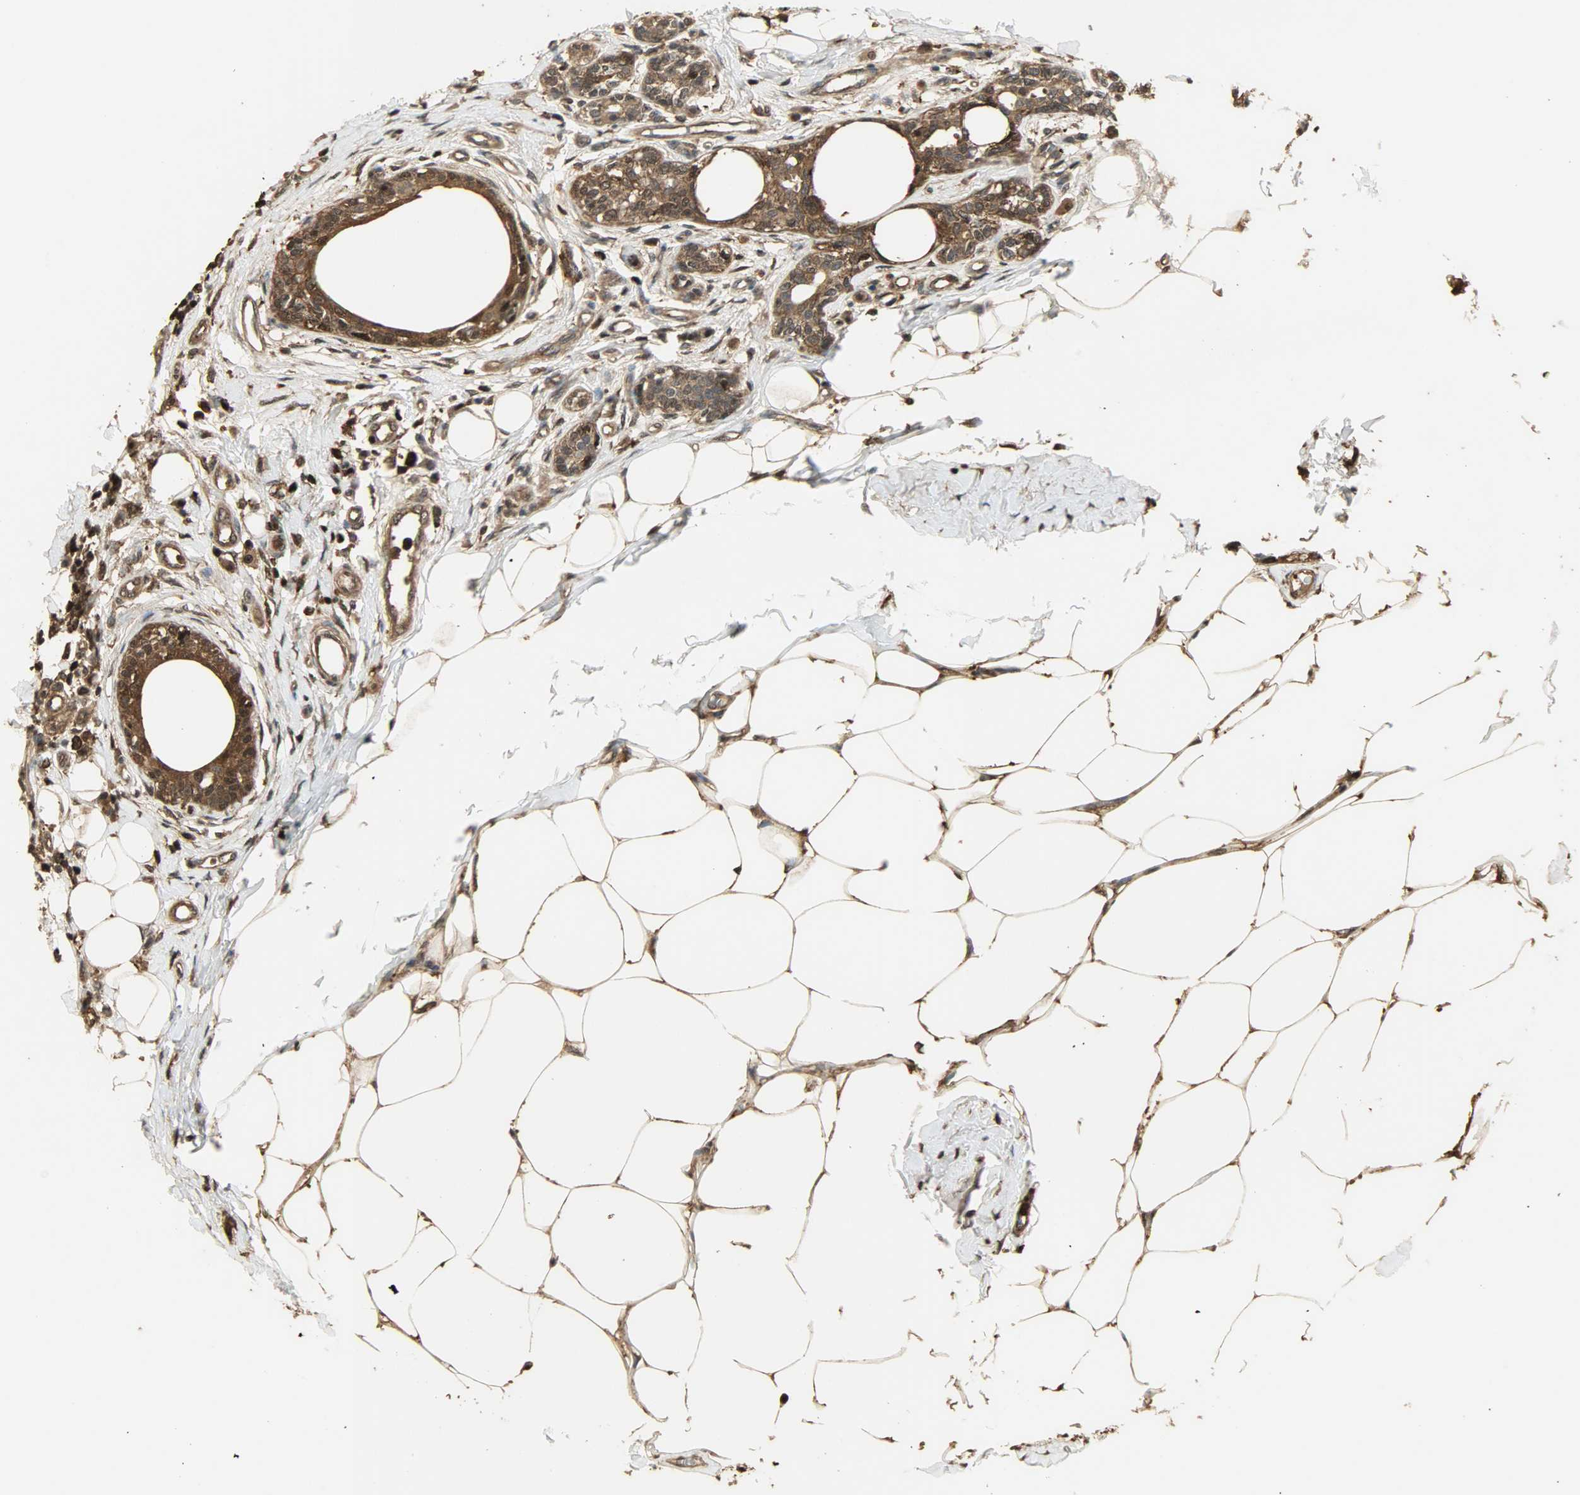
{"staining": {"intensity": "strong", "quantity": ">75%", "location": "cytoplasmic/membranous,nuclear"}, "tissue": "breast cancer", "cell_type": "Tumor cells", "image_type": "cancer", "snomed": [{"axis": "morphology", "description": "Duct carcinoma"}, {"axis": "topography", "description": "Breast"}], "caption": "The immunohistochemical stain shows strong cytoplasmic/membranous and nuclear expression in tumor cells of infiltrating ductal carcinoma (breast) tissue.", "gene": "YWHAZ", "patient": {"sex": "female", "age": 40}}